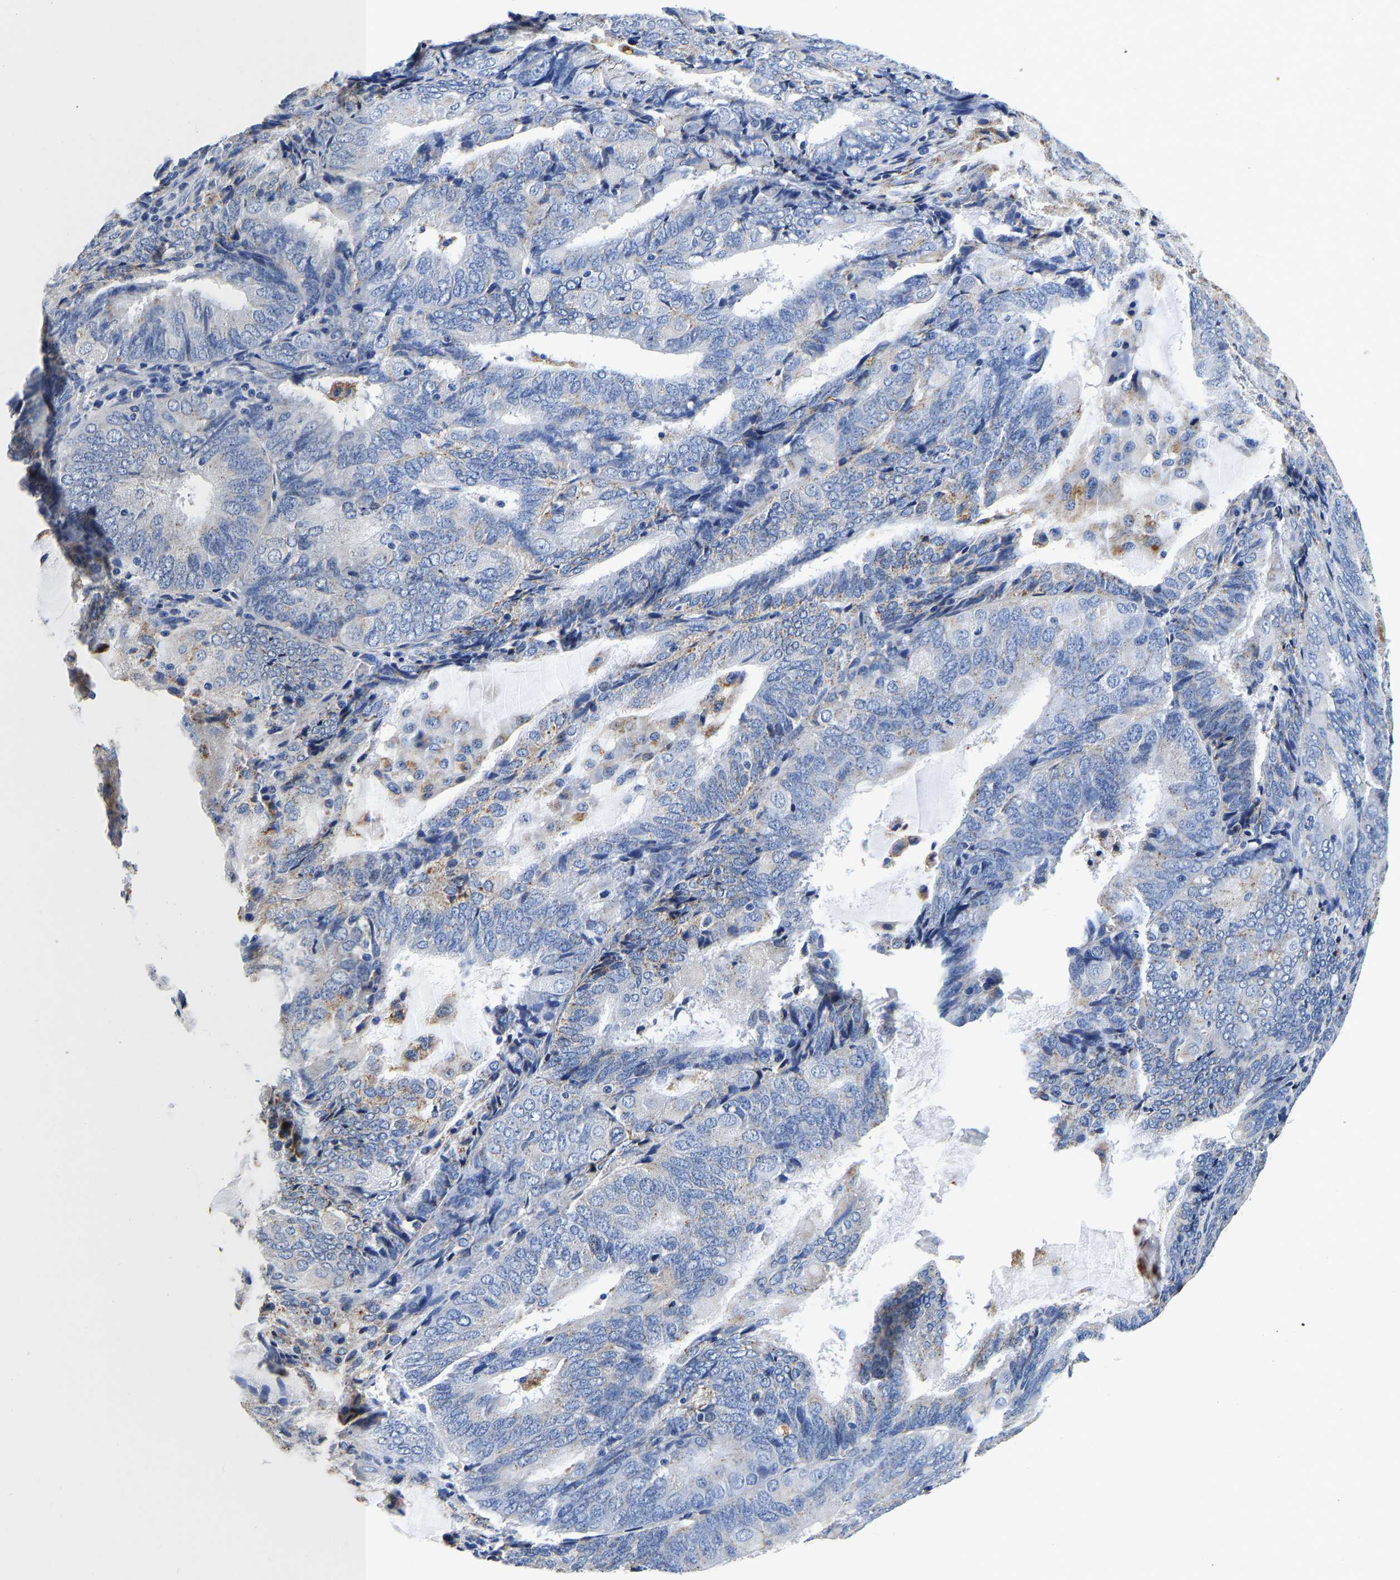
{"staining": {"intensity": "negative", "quantity": "none", "location": "none"}, "tissue": "endometrial cancer", "cell_type": "Tumor cells", "image_type": "cancer", "snomed": [{"axis": "morphology", "description": "Adenocarcinoma, NOS"}, {"axis": "topography", "description": "Endometrium"}], "caption": "Tumor cells are negative for brown protein staining in endometrial cancer (adenocarcinoma). (DAB (3,3'-diaminobenzidine) immunohistochemistry visualized using brightfield microscopy, high magnification).", "gene": "GRN", "patient": {"sex": "female", "age": 81}}